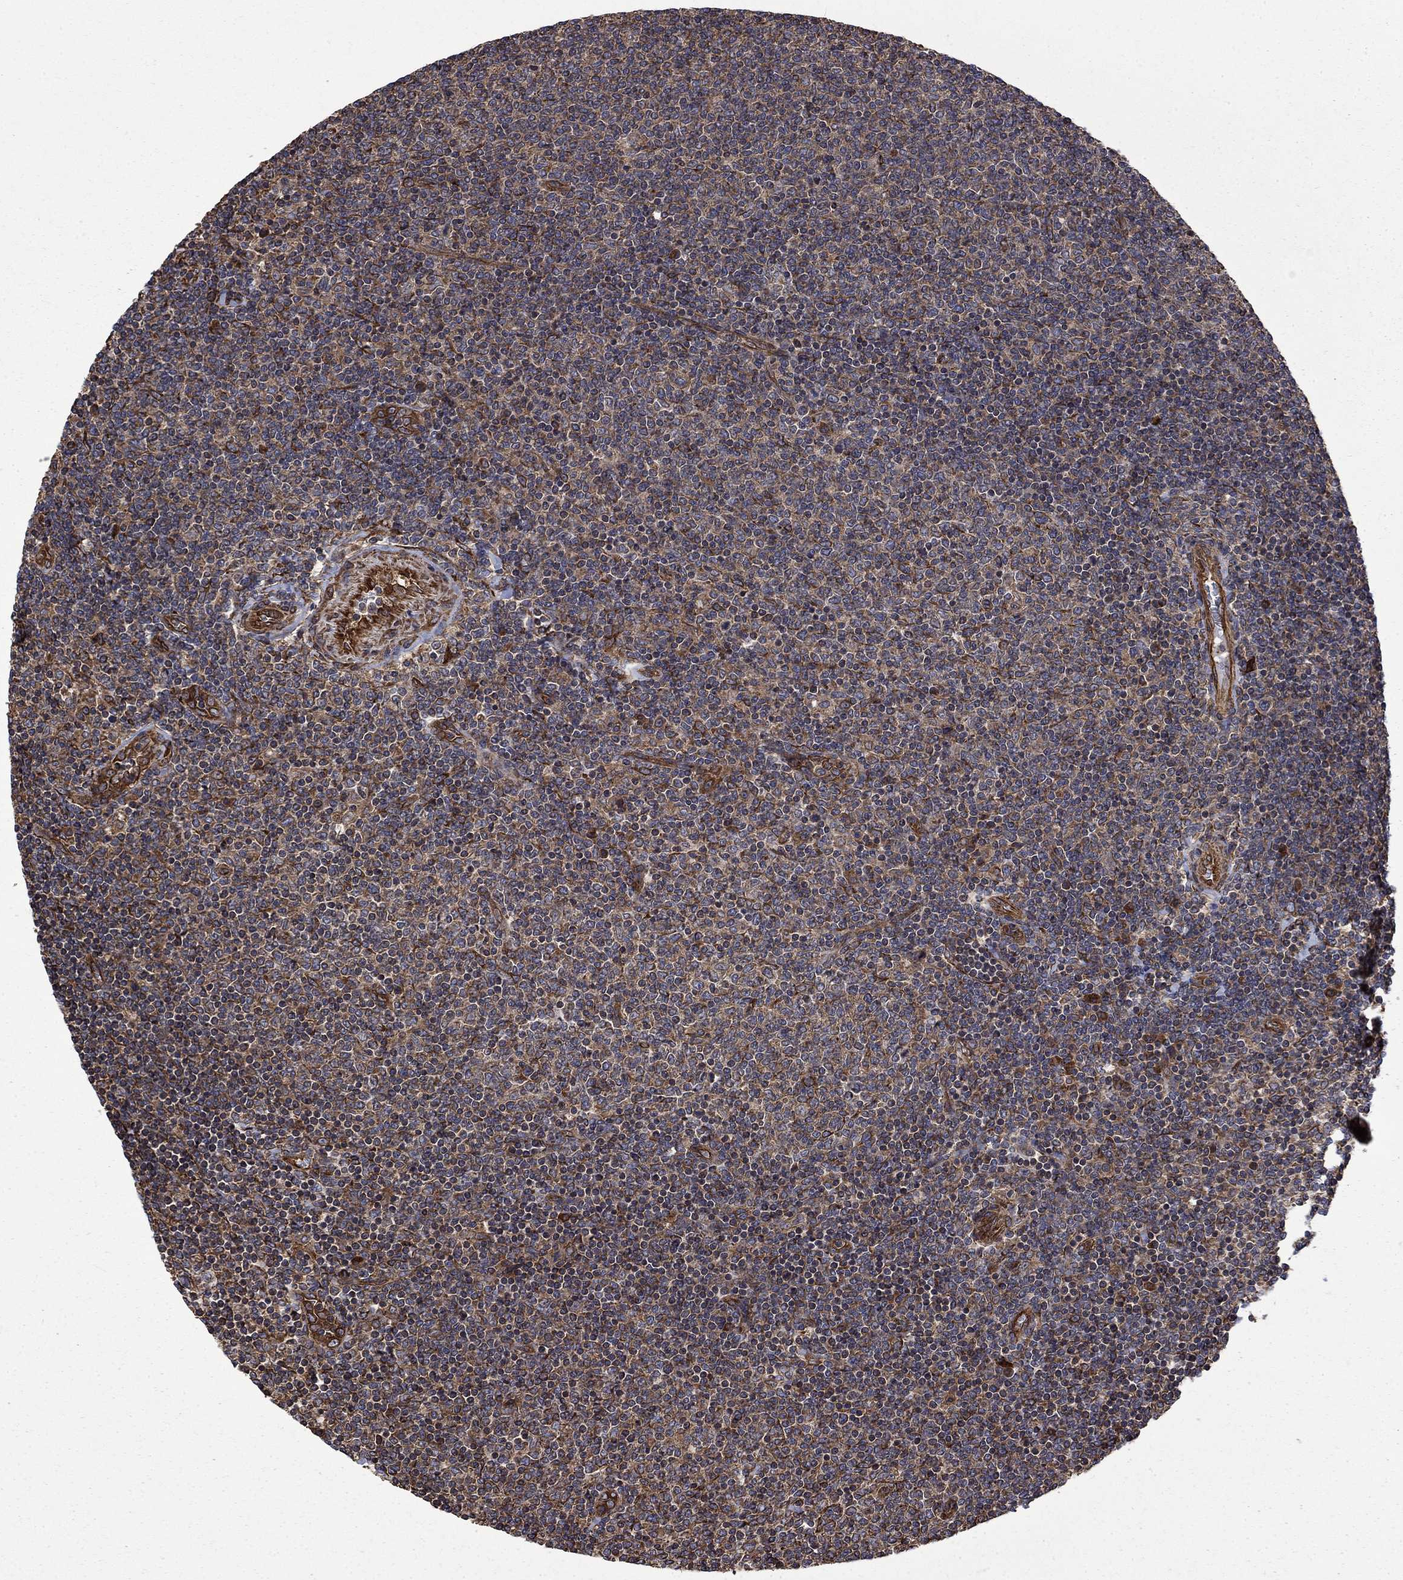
{"staining": {"intensity": "moderate", "quantity": "25%-75%", "location": "cytoplasmic/membranous"}, "tissue": "lymphoma", "cell_type": "Tumor cells", "image_type": "cancer", "snomed": [{"axis": "morphology", "description": "Malignant lymphoma, non-Hodgkin's type, Low grade"}, {"axis": "topography", "description": "Lymph node"}], "caption": "Tumor cells reveal moderate cytoplasmic/membranous expression in about 25%-75% of cells in lymphoma.", "gene": "CUTC", "patient": {"sex": "male", "age": 52}}